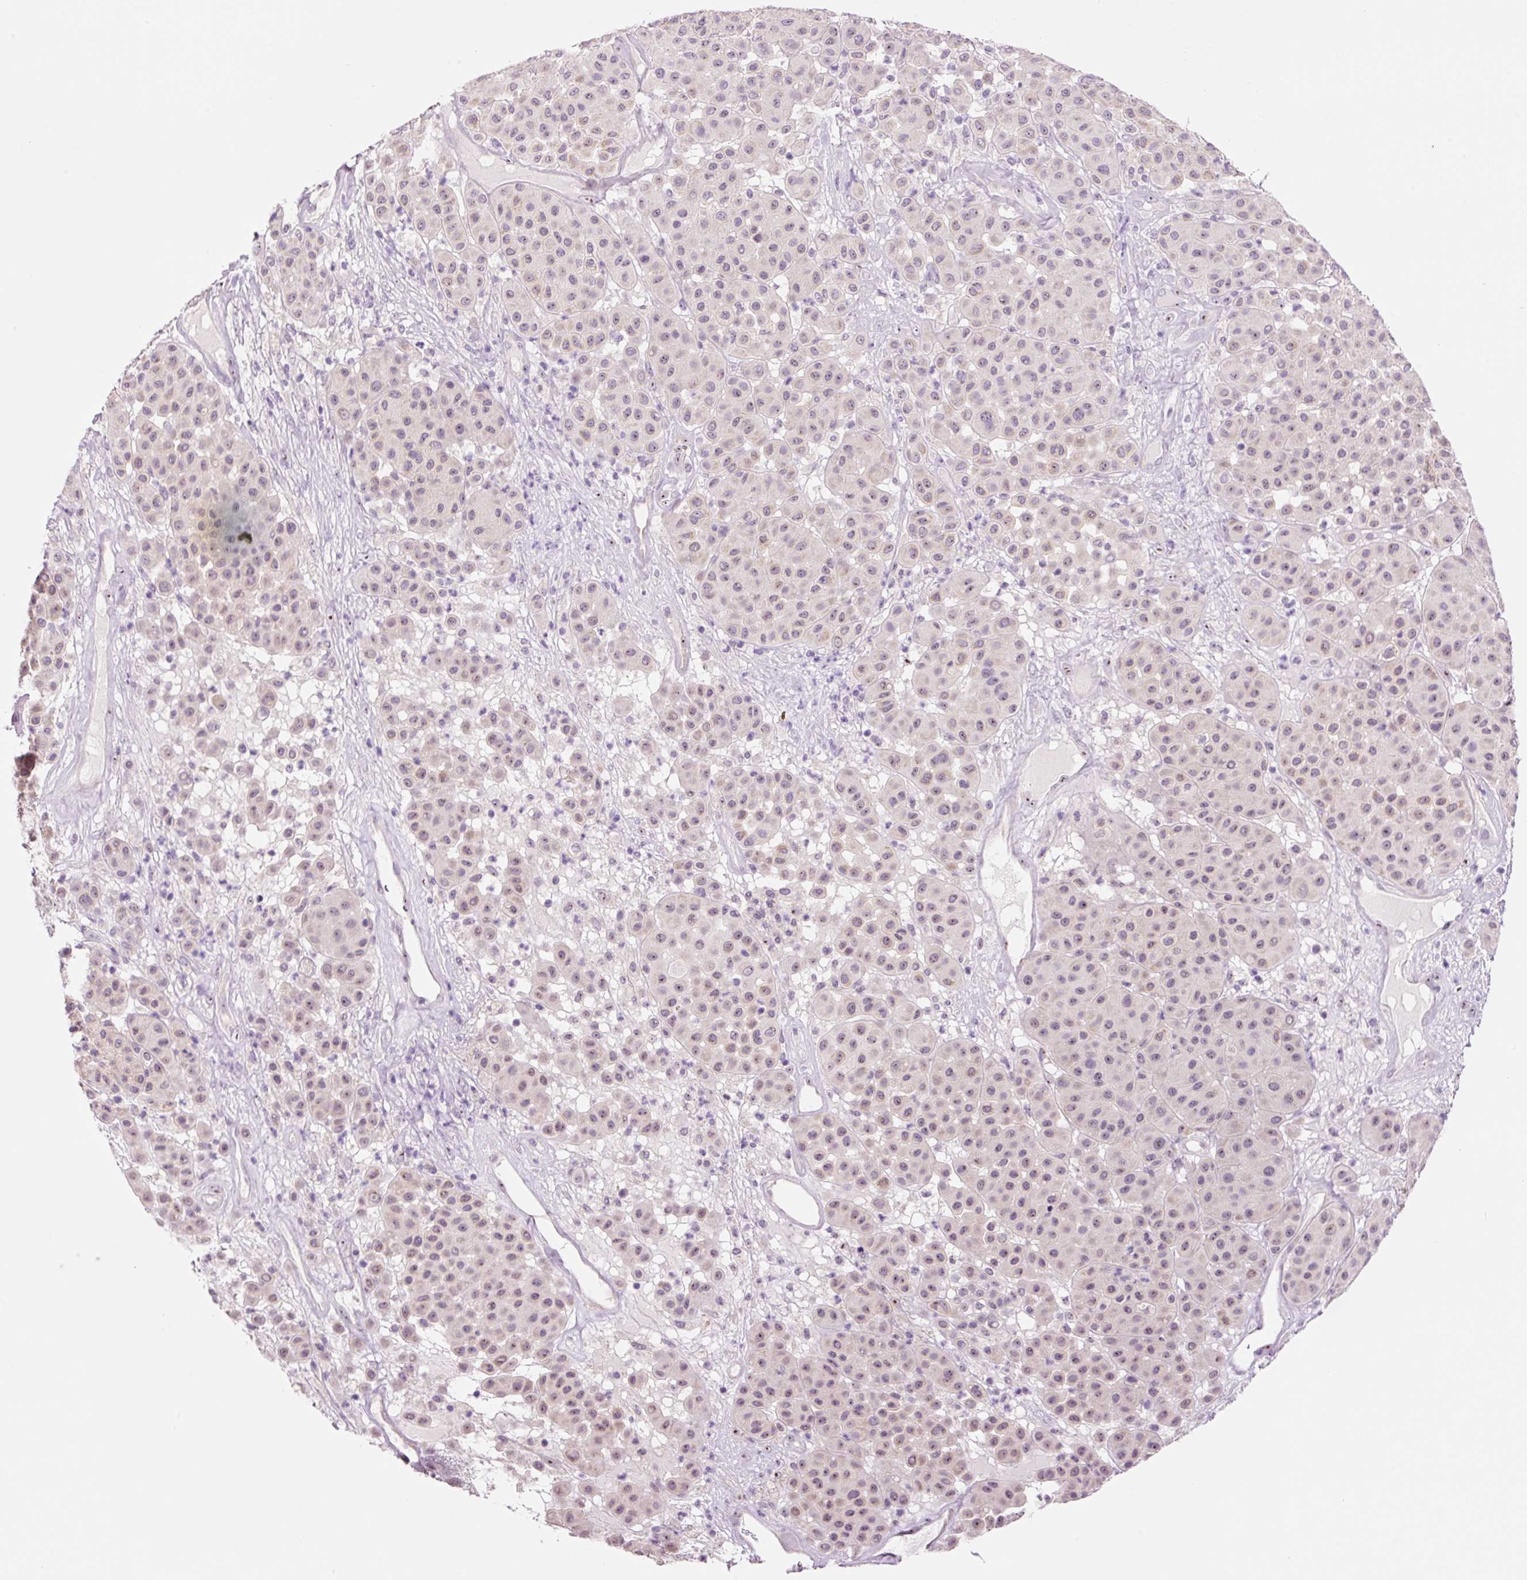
{"staining": {"intensity": "weak", "quantity": "25%-75%", "location": "nuclear"}, "tissue": "melanoma", "cell_type": "Tumor cells", "image_type": "cancer", "snomed": [{"axis": "morphology", "description": "Malignant melanoma, Metastatic site"}, {"axis": "topography", "description": "Smooth muscle"}], "caption": "High-magnification brightfield microscopy of melanoma stained with DAB (3,3'-diaminobenzidine) (brown) and counterstained with hematoxylin (blue). tumor cells exhibit weak nuclear expression is appreciated in approximately25%-75% of cells.", "gene": "GCG", "patient": {"sex": "male", "age": 41}}